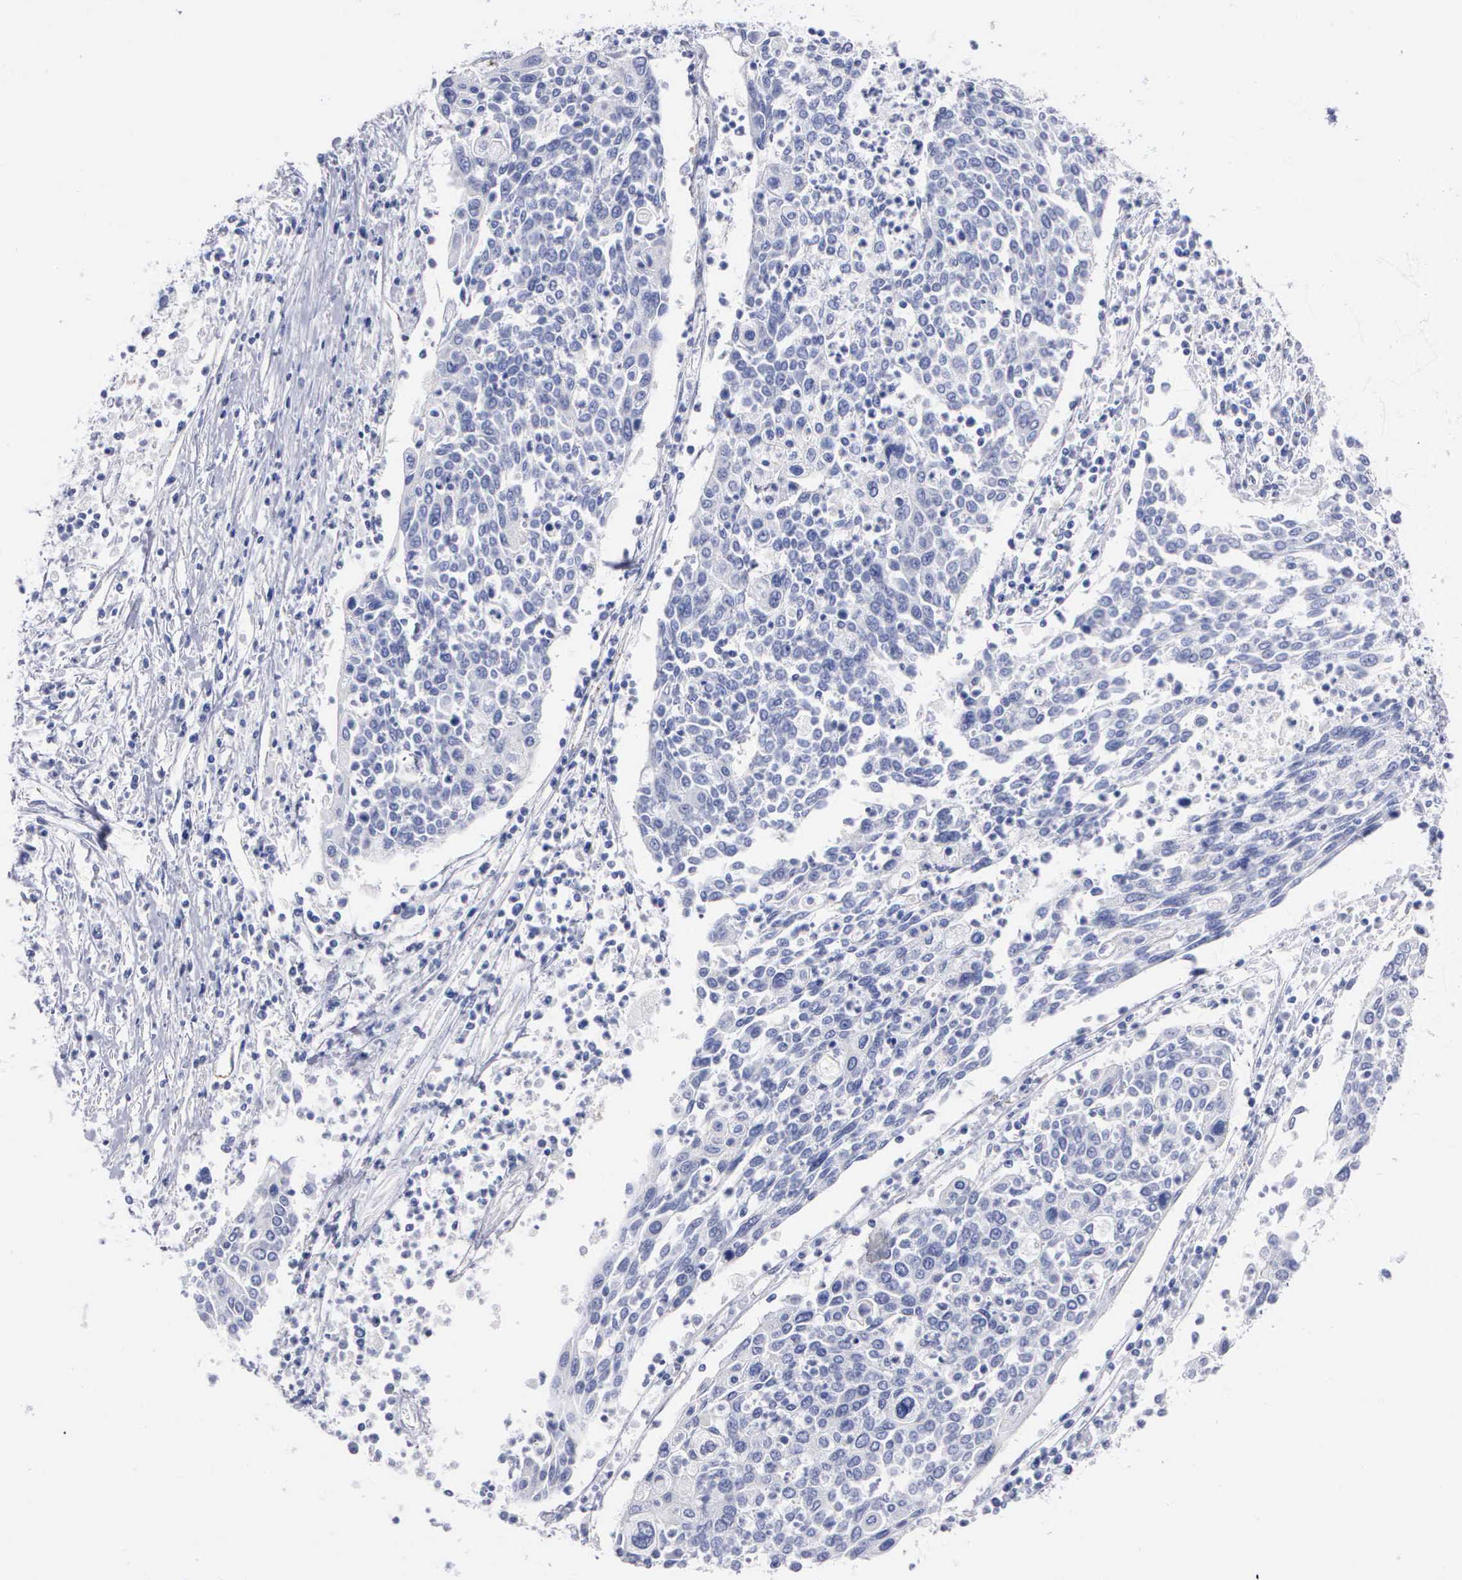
{"staining": {"intensity": "negative", "quantity": "none", "location": "none"}, "tissue": "cervical cancer", "cell_type": "Tumor cells", "image_type": "cancer", "snomed": [{"axis": "morphology", "description": "Squamous cell carcinoma, NOS"}, {"axis": "topography", "description": "Cervix"}], "caption": "This is an IHC photomicrograph of cervical cancer (squamous cell carcinoma). There is no expression in tumor cells.", "gene": "CTSL", "patient": {"sex": "female", "age": 40}}